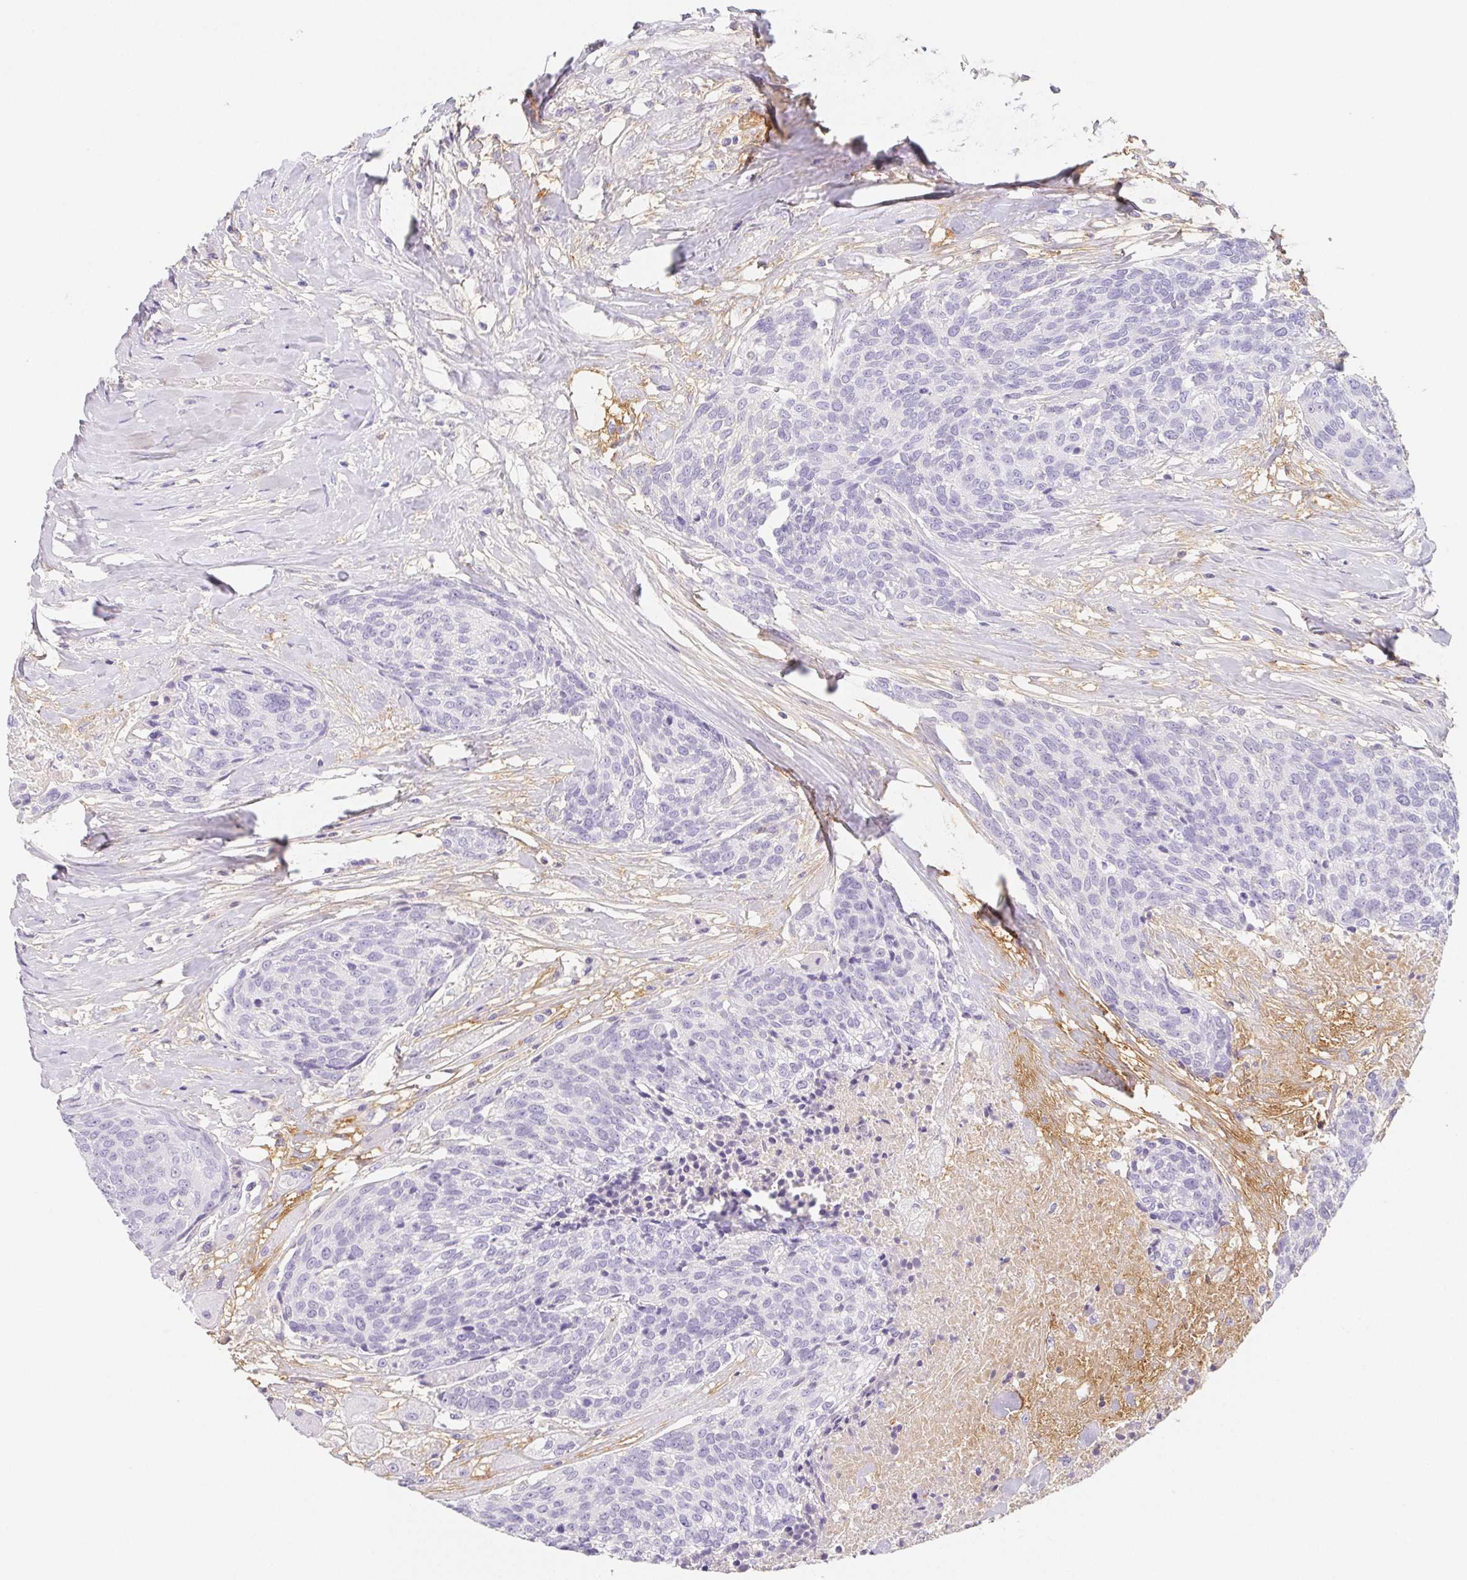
{"staining": {"intensity": "negative", "quantity": "none", "location": "none"}, "tissue": "head and neck cancer", "cell_type": "Tumor cells", "image_type": "cancer", "snomed": [{"axis": "morphology", "description": "Squamous cell carcinoma, NOS"}, {"axis": "topography", "description": "Oral tissue"}, {"axis": "topography", "description": "Head-Neck"}], "caption": "IHC of head and neck squamous cell carcinoma exhibits no expression in tumor cells.", "gene": "ITIH2", "patient": {"sex": "male", "age": 64}}